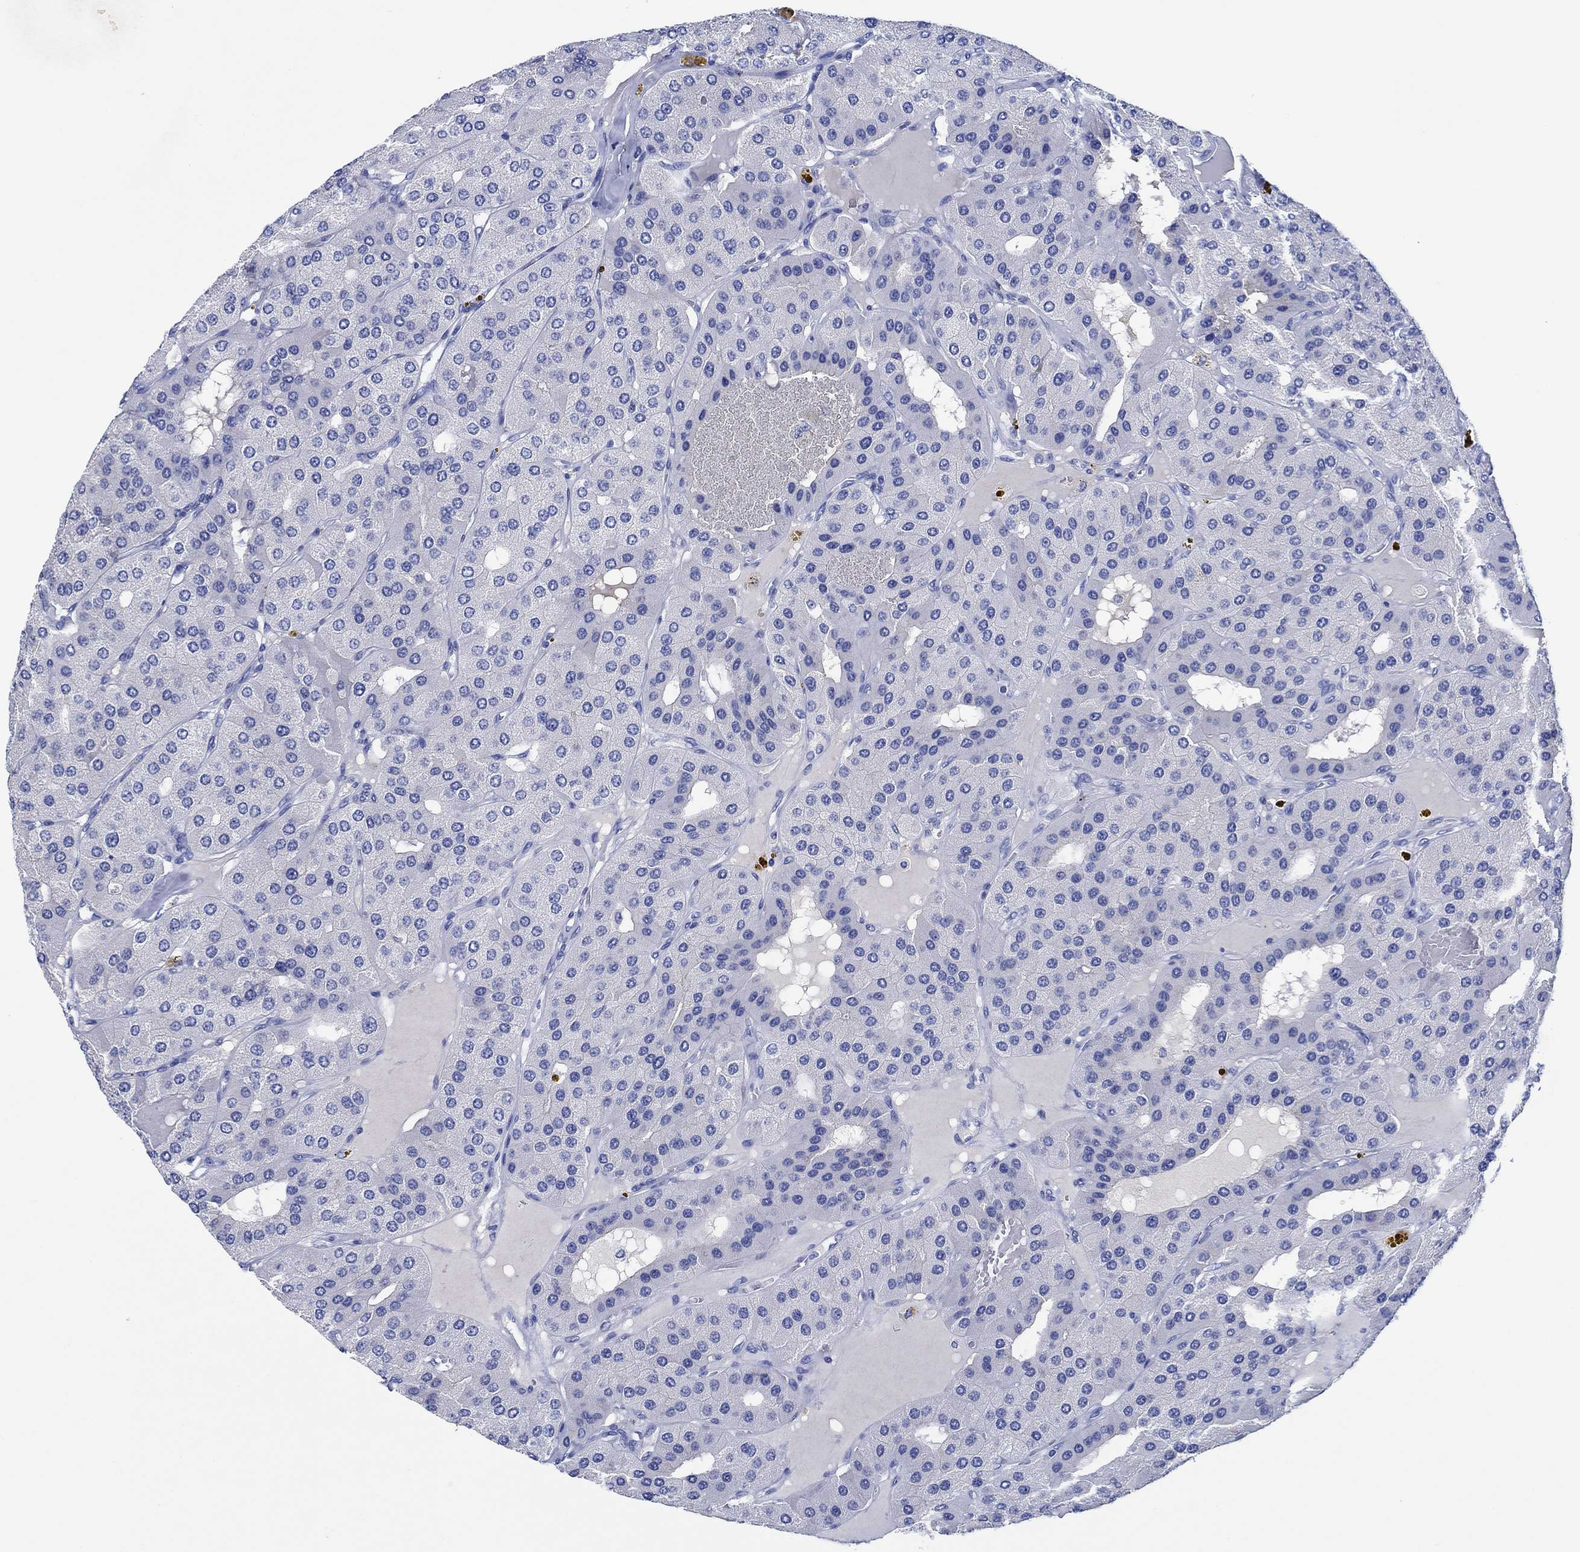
{"staining": {"intensity": "negative", "quantity": "none", "location": "none"}, "tissue": "parathyroid gland", "cell_type": "Glandular cells", "image_type": "normal", "snomed": [{"axis": "morphology", "description": "Normal tissue, NOS"}, {"axis": "morphology", "description": "Adenoma, NOS"}, {"axis": "topography", "description": "Parathyroid gland"}], "caption": "Immunohistochemical staining of benign parathyroid gland exhibits no significant positivity in glandular cells.", "gene": "CPNE6", "patient": {"sex": "female", "age": 86}}